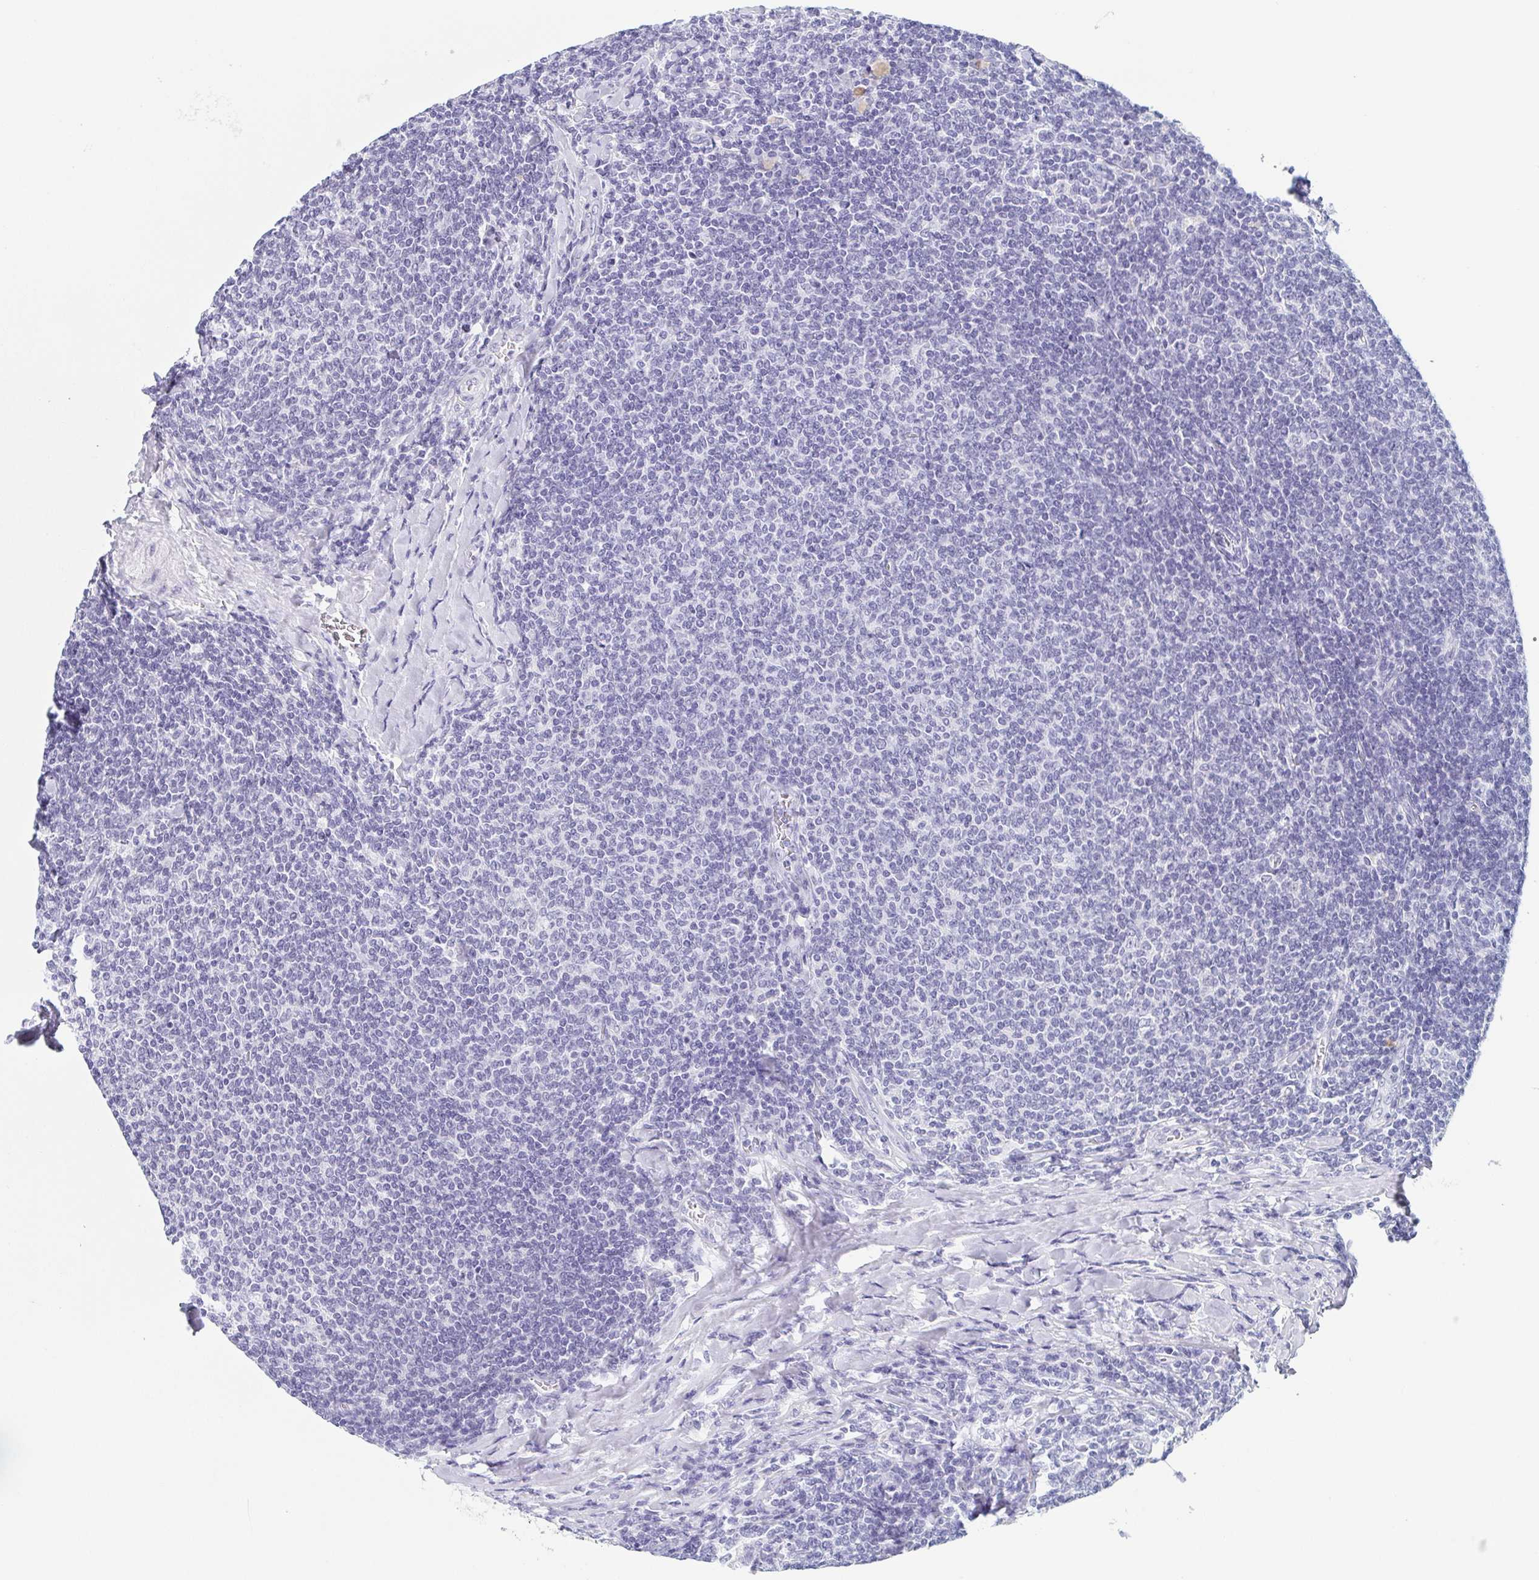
{"staining": {"intensity": "negative", "quantity": "none", "location": "none"}, "tissue": "lymphoma", "cell_type": "Tumor cells", "image_type": "cancer", "snomed": [{"axis": "morphology", "description": "Malignant lymphoma, non-Hodgkin's type, Low grade"}, {"axis": "topography", "description": "Lymph node"}], "caption": "Human malignant lymphoma, non-Hodgkin's type (low-grade) stained for a protein using immunohistochemistry reveals no staining in tumor cells.", "gene": "REG4", "patient": {"sex": "male", "age": 52}}